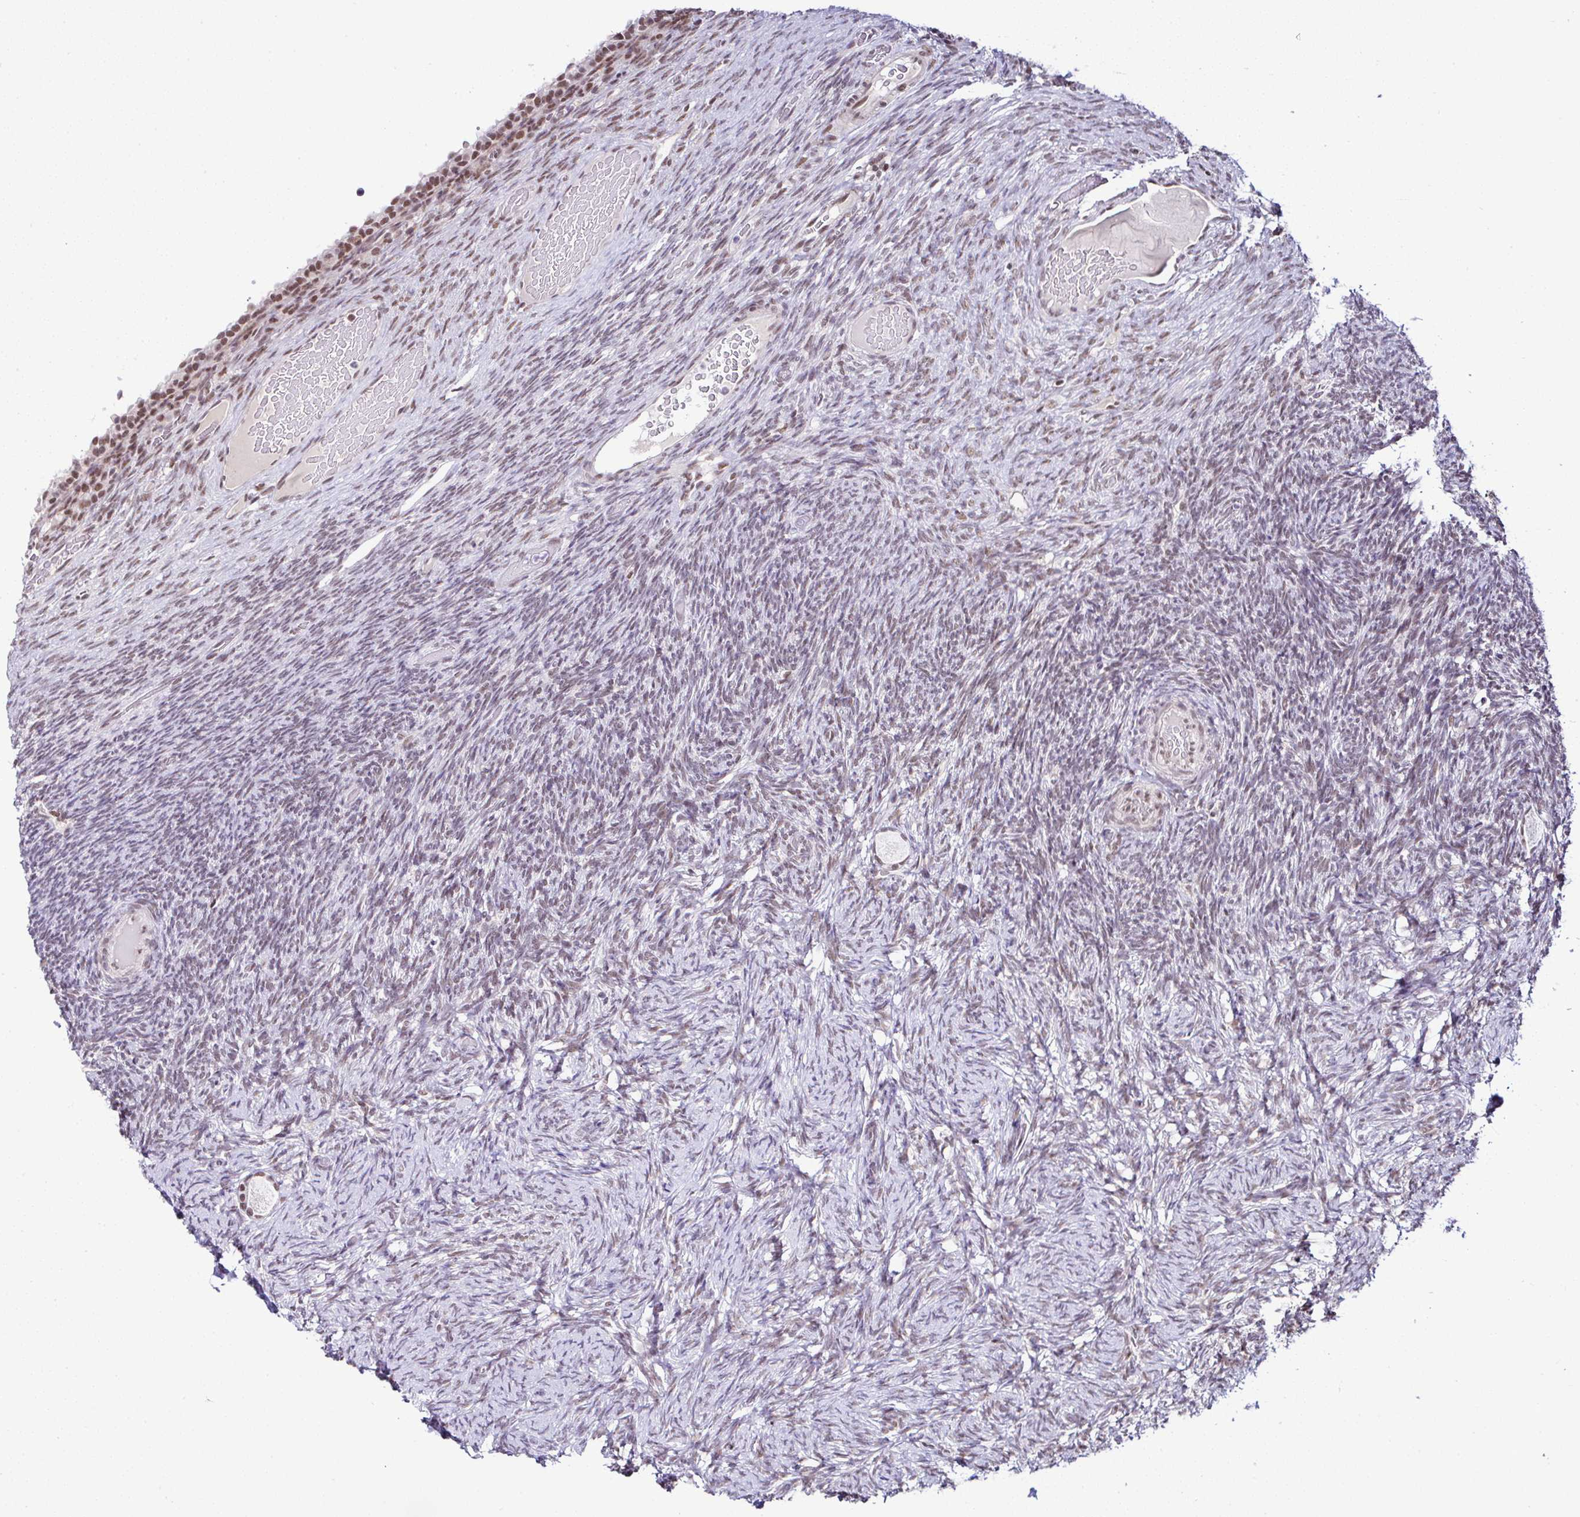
{"staining": {"intensity": "moderate", "quantity": ">75%", "location": "nuclear"}, "tissue": "ovary", "cell_type": "Follicle cells", "image_type": "normal", "snomed": [{"axis": "morphology", "description": "Normal tissue, NOS"}, {"axis": "topography", "description": "Ovary"}], "caption": "The histopathology image exhibits staining of benign ovary, revealing moderate nuclear protein positivity (brown color) within follicle cells.", "gene": "DR1", "patient": {"sex": "female", "age": 34}}